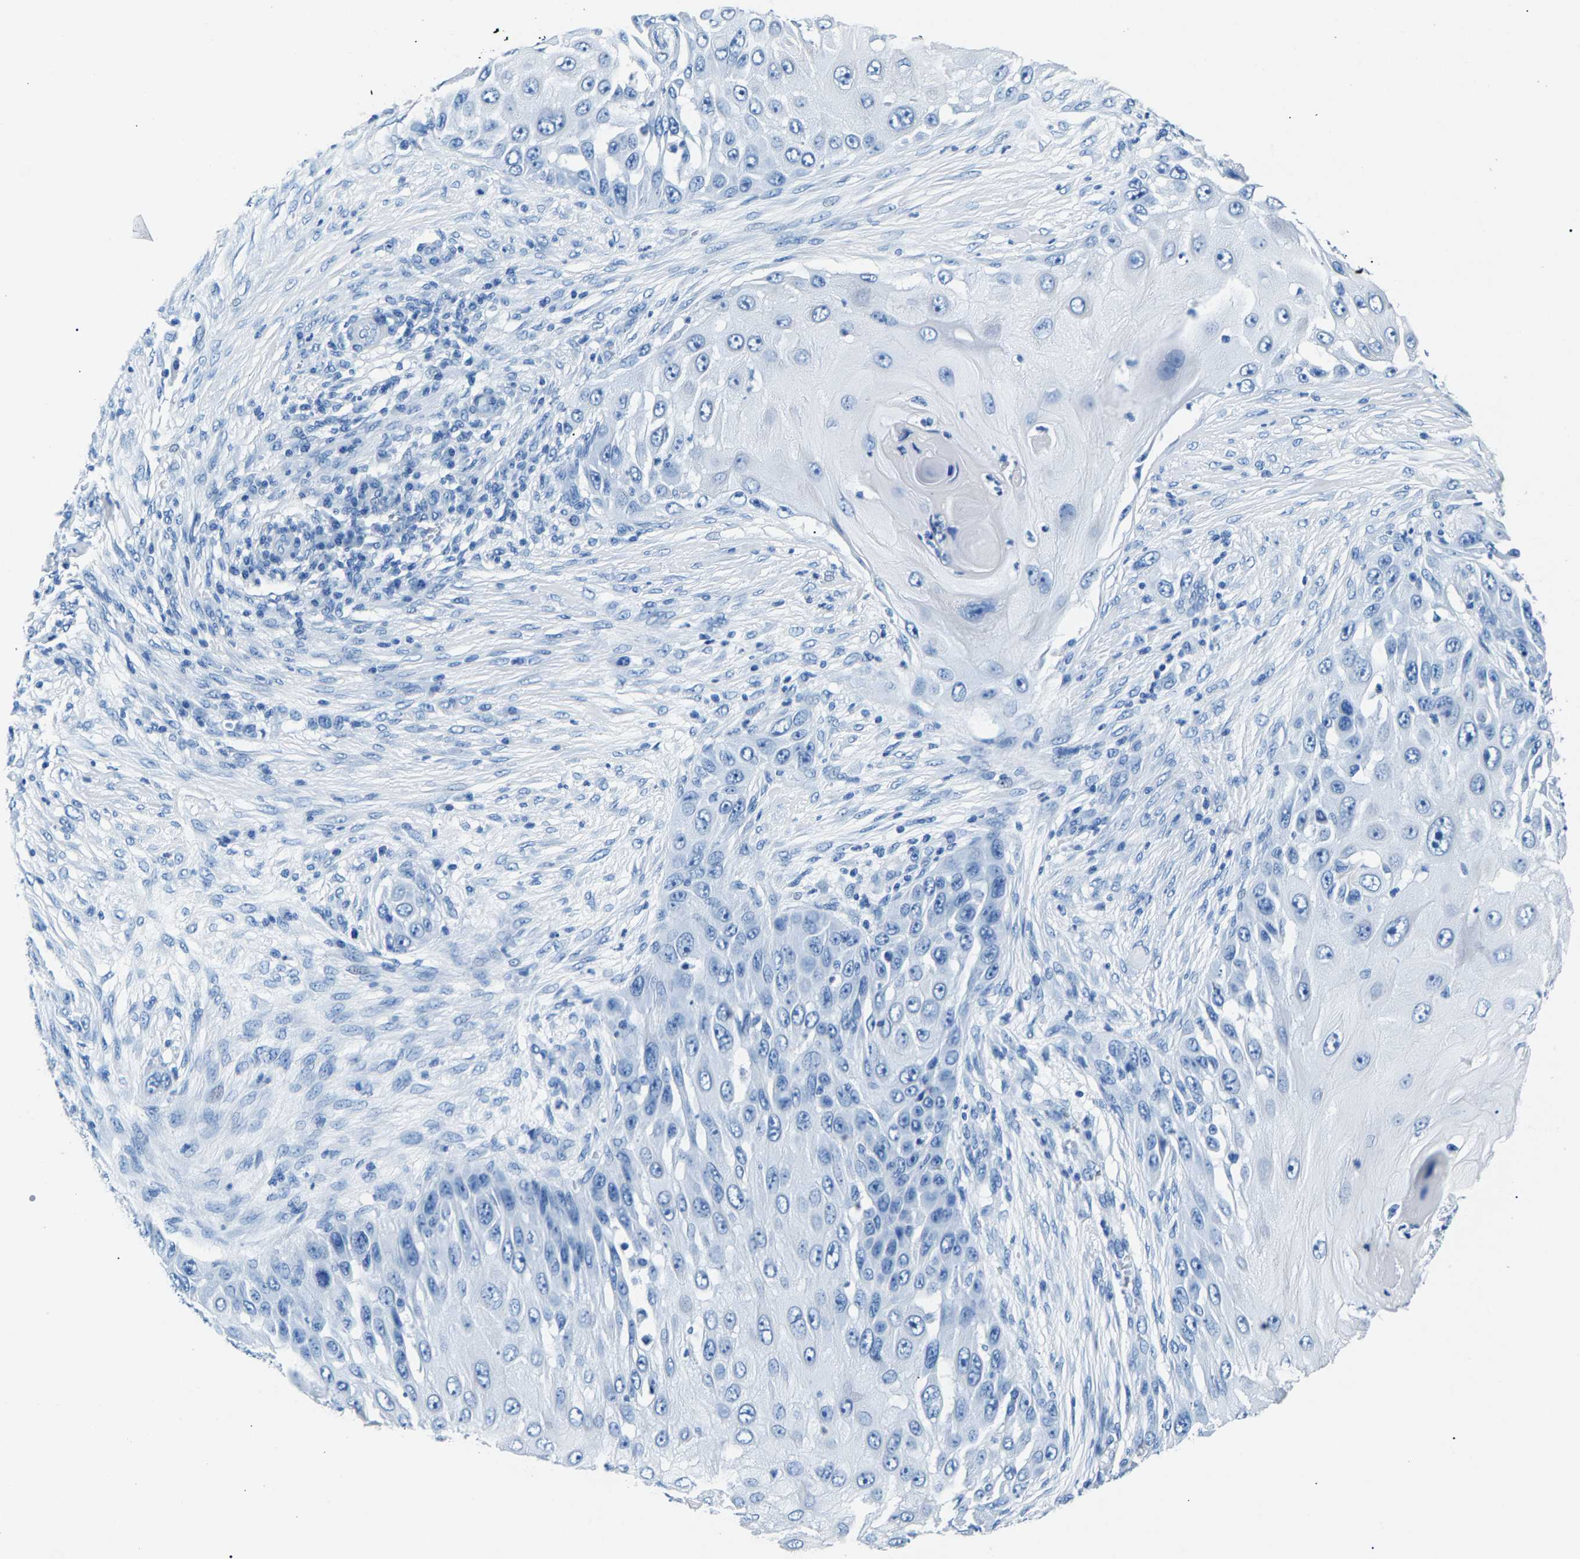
{"staining": {"intensity": "negative", "quantity": "none", "location": "none"}, "tissue": "skin cancer", "cell_type": "Tumor cells", "image_type": "cancer", "snomed": [{"axis": "morphology", "description": "Squamous cell carcinoma, NOS"}, {"axis": "topography", "description": "Skin"}], "caption": "Human skin squamous cell carcinoma stained for a protein using immunohistochemistry reveals no staining in tumor cells.", "gene": "CPS1", "patient": {"sex": "female", "age": 44}}